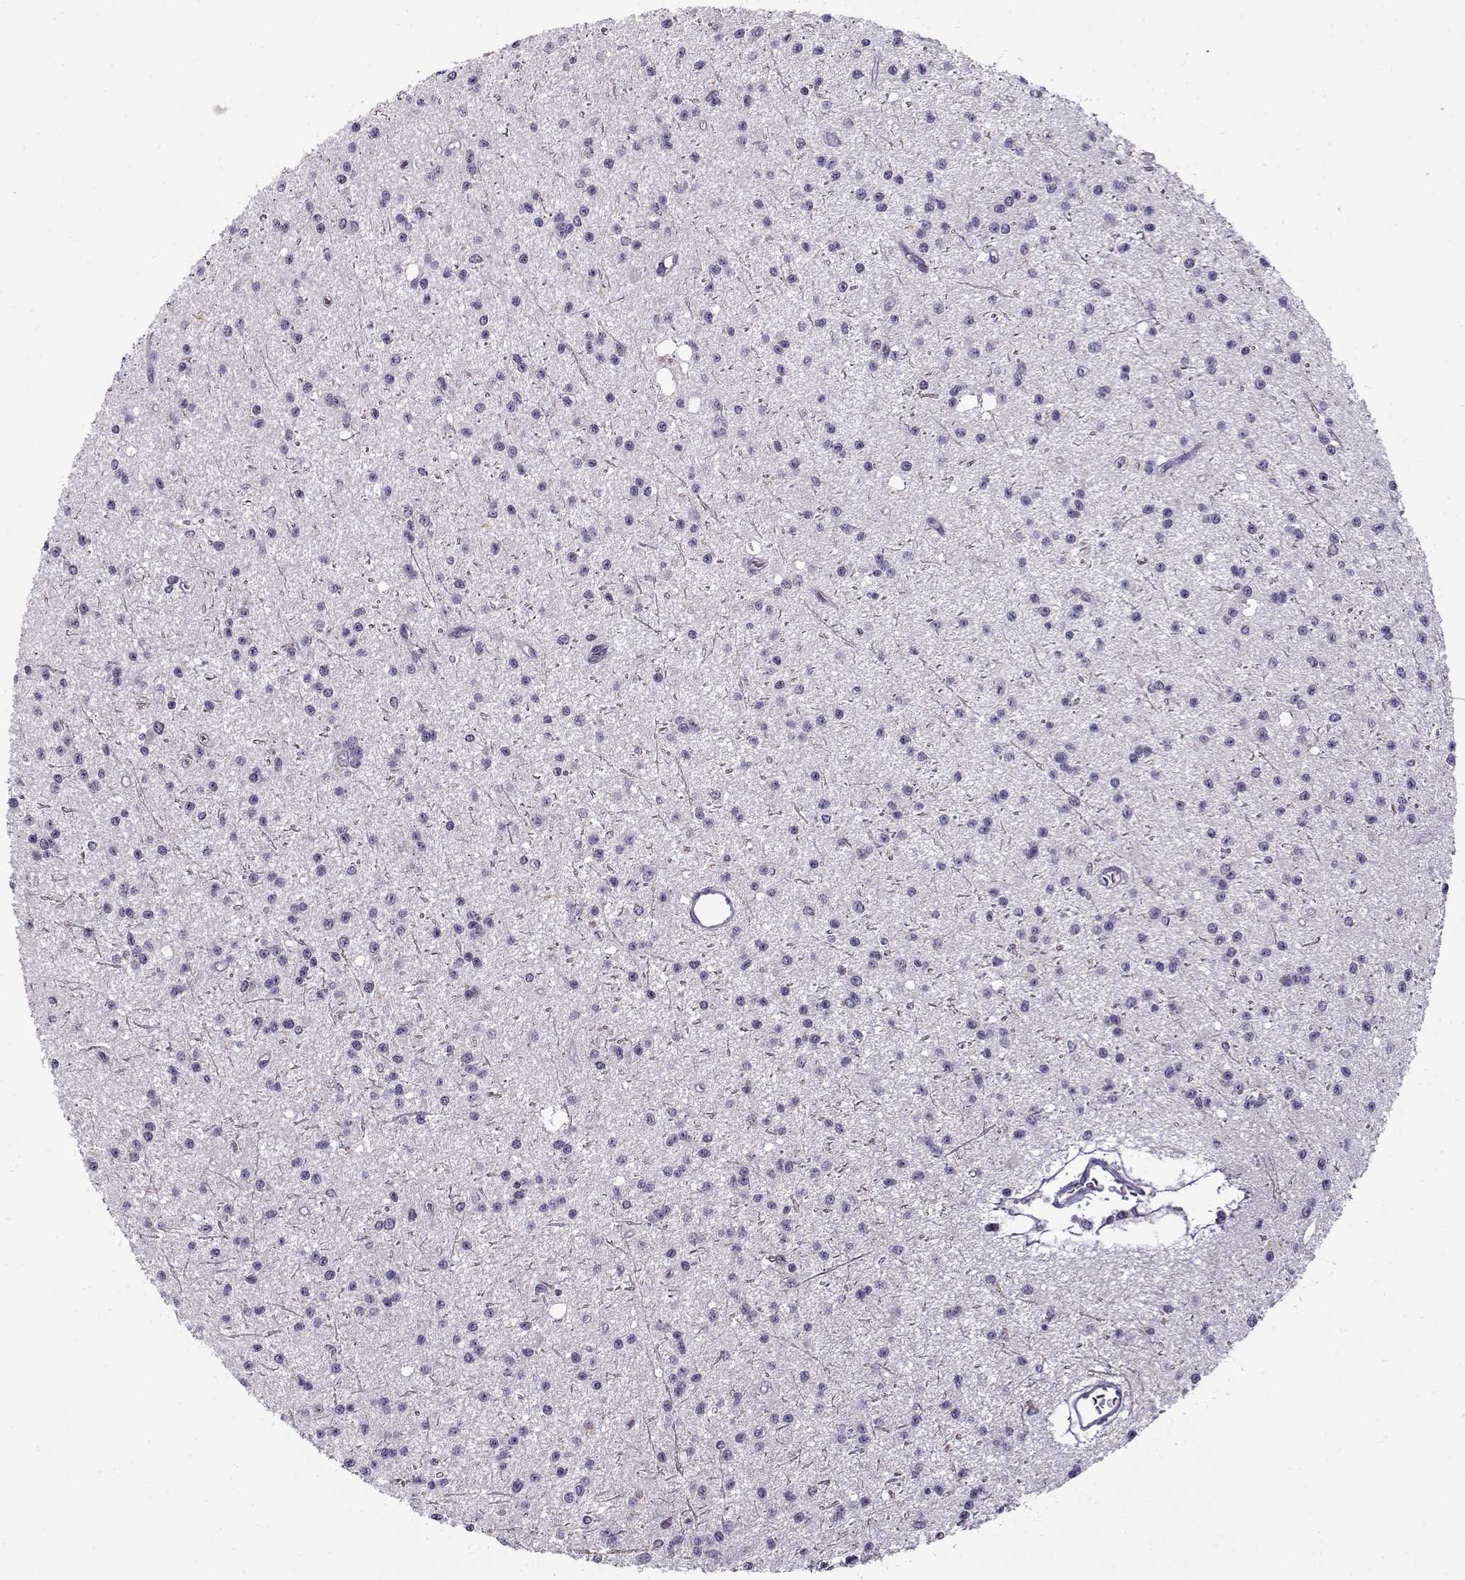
{"staining": {"intensity": "negative", "quantity": "none", "location": "none"}, "tissue": "glioma", "cell_type": "Tumor cells", "image_type": "cancer", "snomed": [{"axis": "morphology", "description": "Glioma, malignant, Low grade"}, {"axis": "topography", "description": "Brain"}], "caption": "A photomicrograph of human glioma is negative for staining in tumor cells.", "gene": "BACH1", "patient": {"sex": "male", "age": 27}}